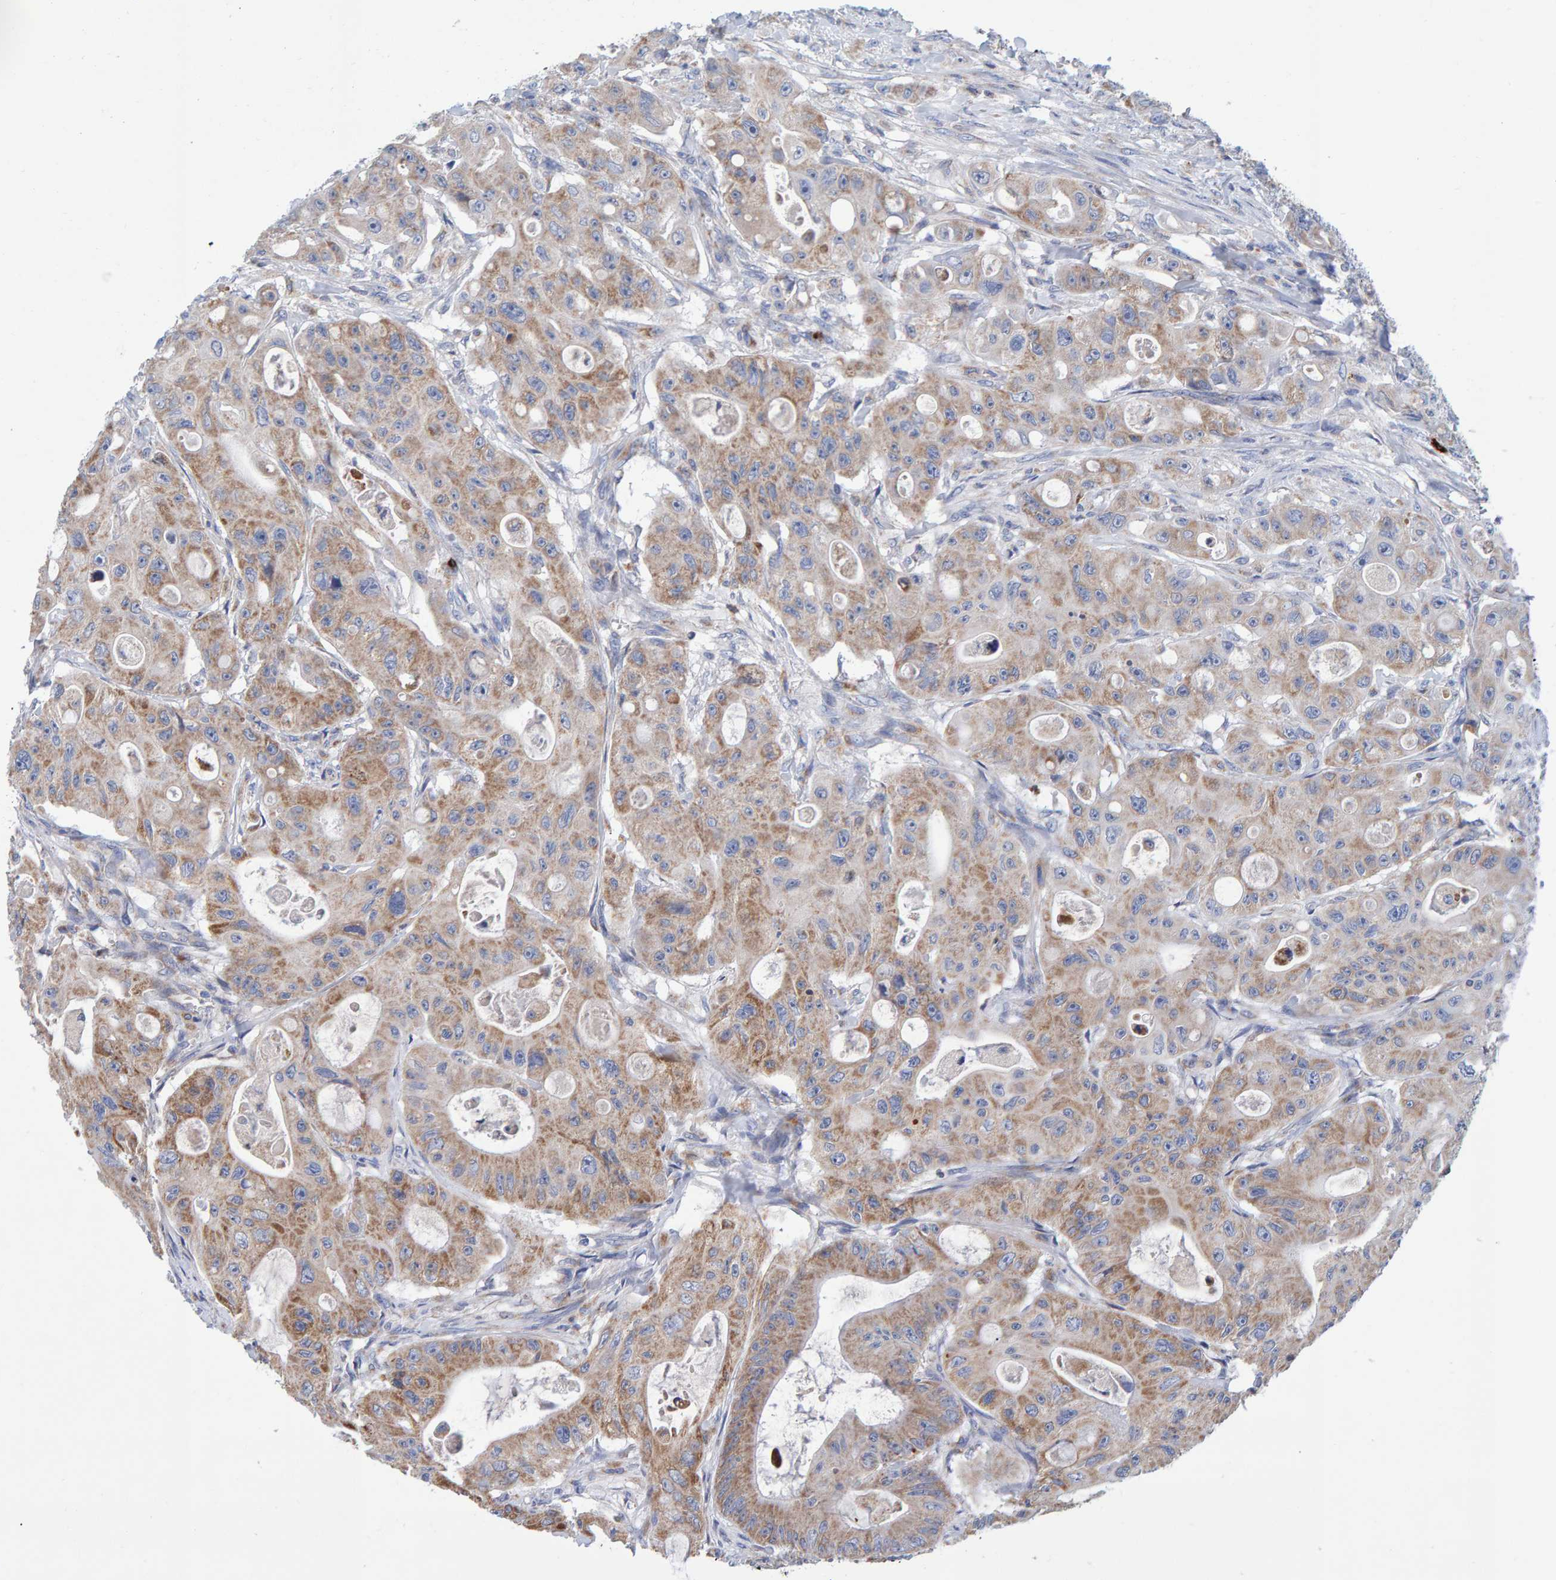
{"staining": {"intensity": "moderate", "quantity": ">75%", "location": "cytoplasmic/membranous"}, "tissue": "colorectal cancer", "cell_type": "Tumor cells", "image_type": "cancer", "snomed": [{"axis": "morphology", "description": "Adenocarcinoma, NOS"}, {"axis": "topography", "description": "Colon"}], "caption": "Colorectal cancer (adenocarcinoma) was stained to show a protein in brown. There is medium levels of moderate cytoplasmic/membranous positivity in about >75% of tumor cells. The protein of interest is stained brown, and the nuclei are stained in blue (DAB IHC with brightfield microscopy, high magnification).", "gene": "EFR3A", "patient": {"sex": "female", "age": 46}}